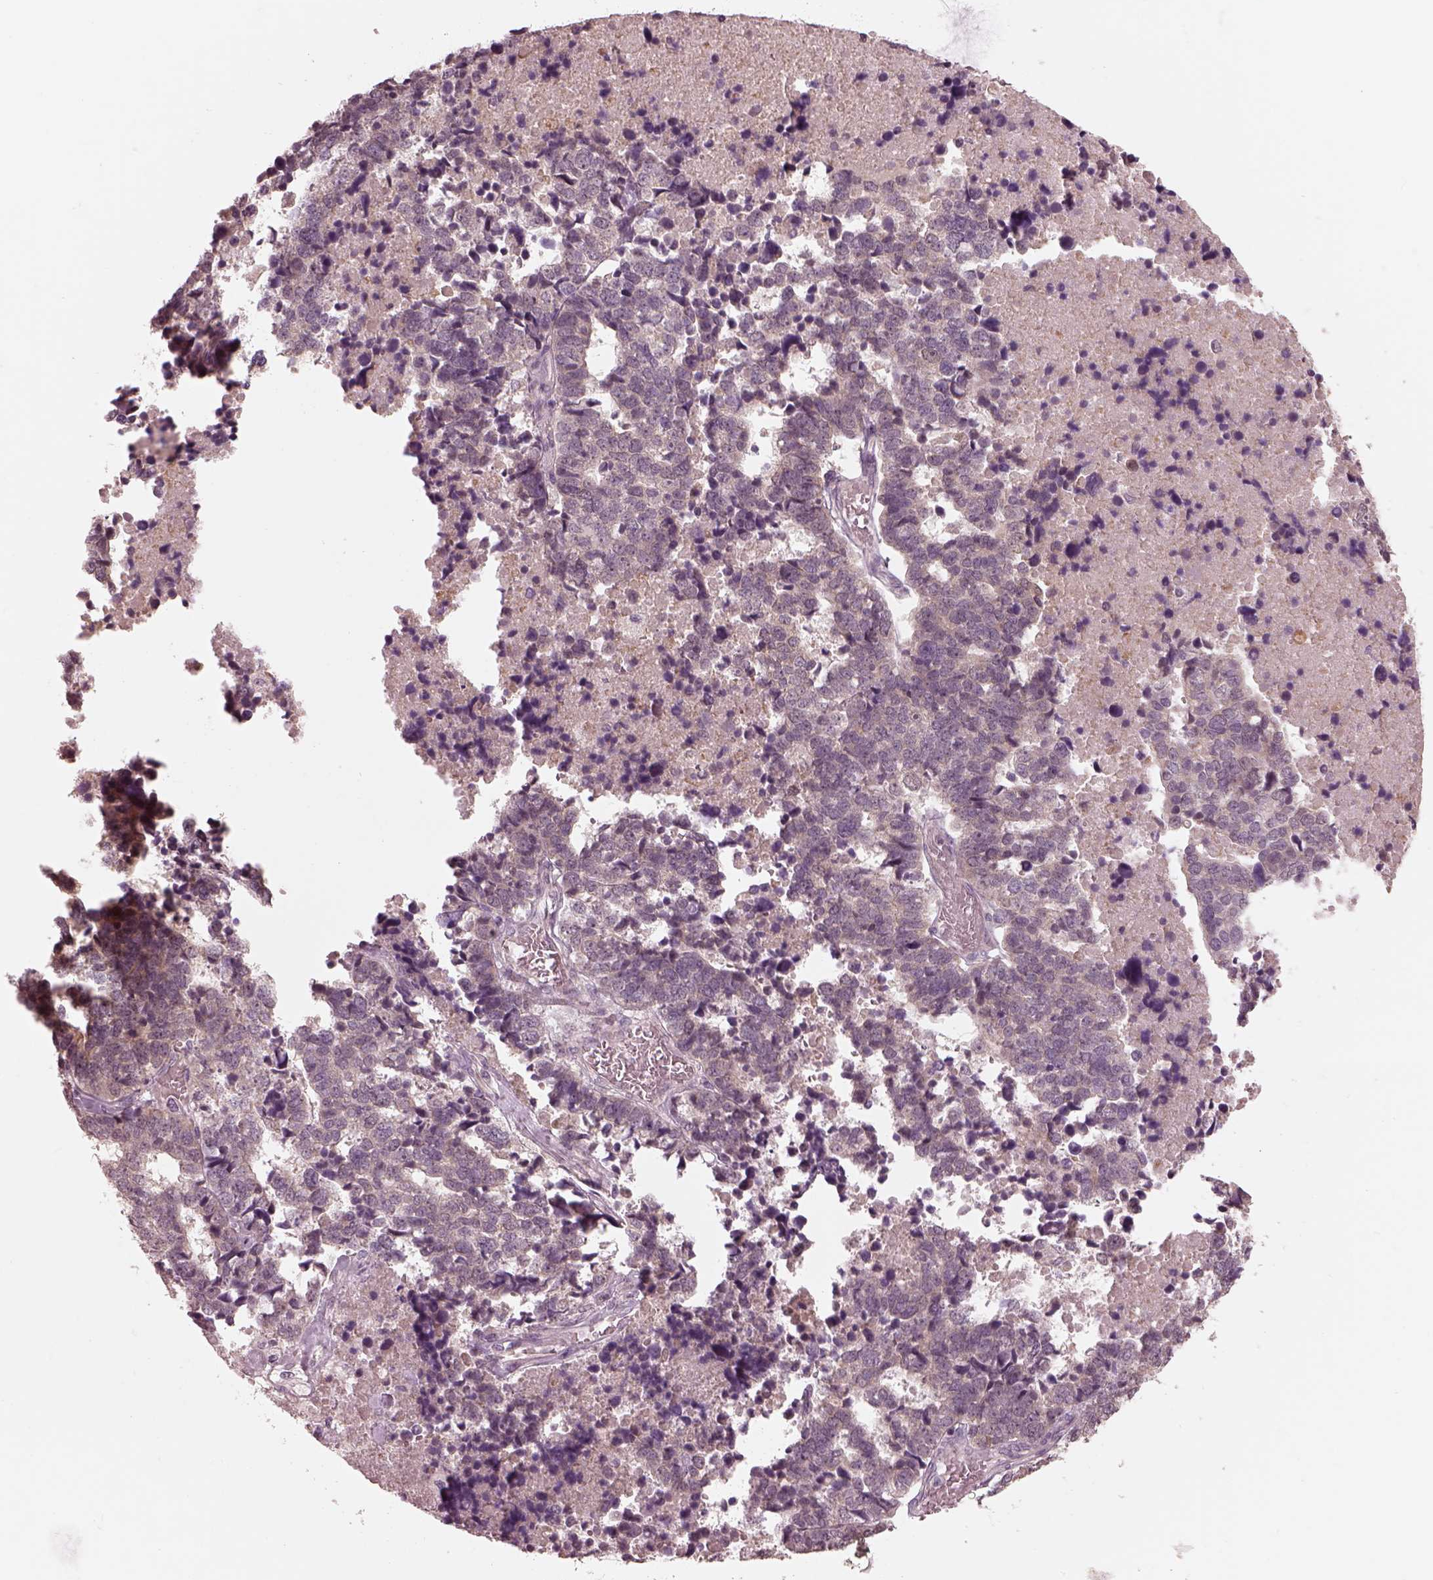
{"staining": {"intensity": "negative", "quantity": "none", "location": "none"}, "tissue": "stomach cancer", "cell_type": "Tumor cells", "image_type": "cancer", "snomed": [{"axis": "morphology", "description": "Adenocarcinoma, NOS"}, {"axis": "topography", "description": "Stomach"}], "caption": "DAB immunohistochemical staining of human stomach cancer (adenocarcinoma) shows no significant expression in tumor cells. The staining is performed using DAB (3,3'-diaminobenzidine) brown chromogen with nuclei counter-stained in using hematoxylin.", "gene": "IQCB1", "patient": {"sex": "male", "age": 69}}